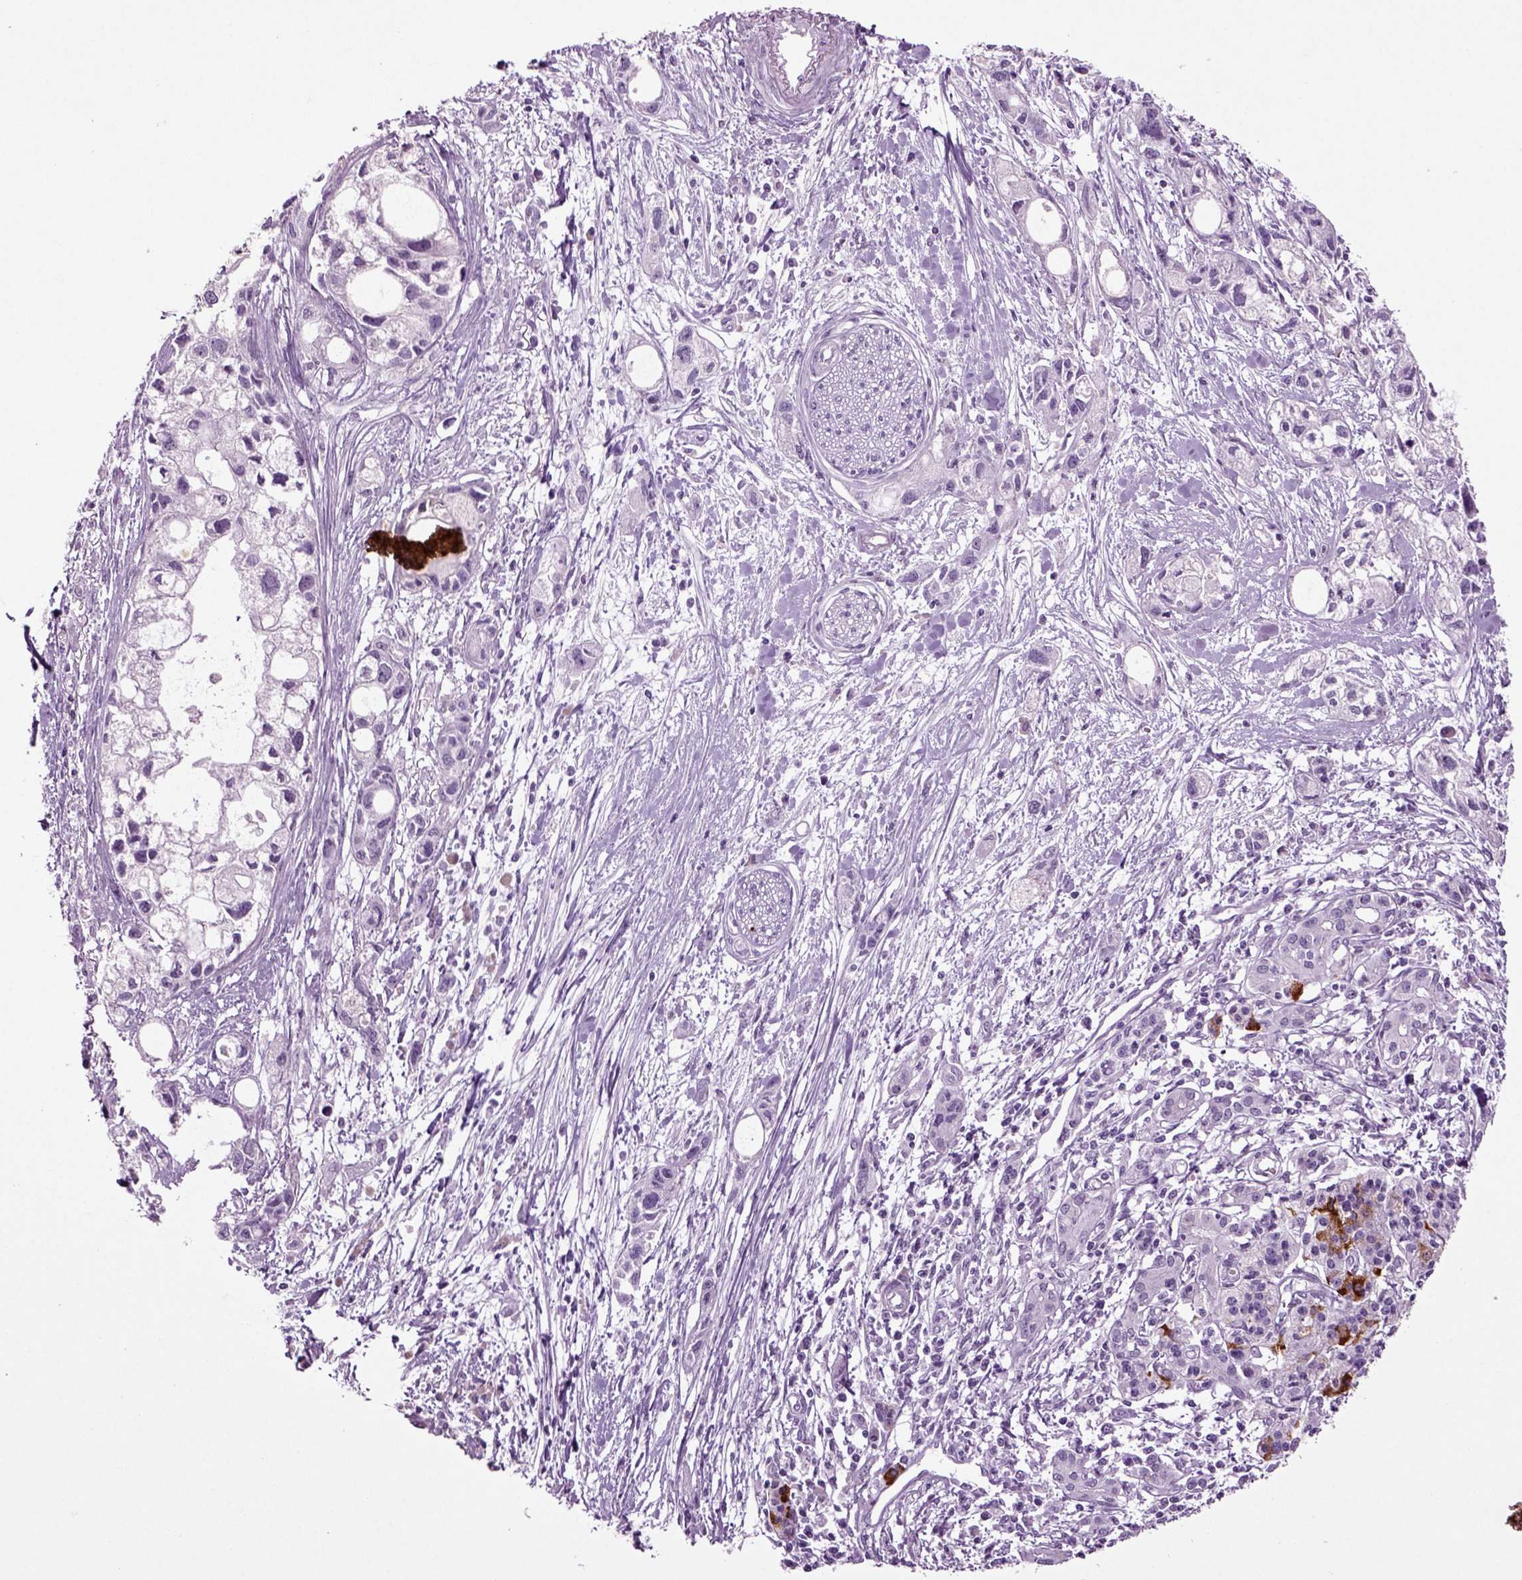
{"staining": {"intensity": "negative", "quantity": "none", "location": "none"}, "tissue": "pancreatic cancer", "cell_type": "Tumor cells", "image_type": "cancer", "snomed": [{"axis": "morphology", "description": "Adenocarcinoma, NOS"}, {"axis": "topography", "description": "Pancreas"}], "caption": "Immunohistochemistry (IHC) micrograph of neoplastic tissue: adenocarcinoma (pancreatic) stained with DAB demonstrates no significant protein expression in tumor cells. (DAB immunohistochemistry (IHC), high magnification).", "gene": "SLC17A6", "patient": {"sex": "female", "age": 61}}